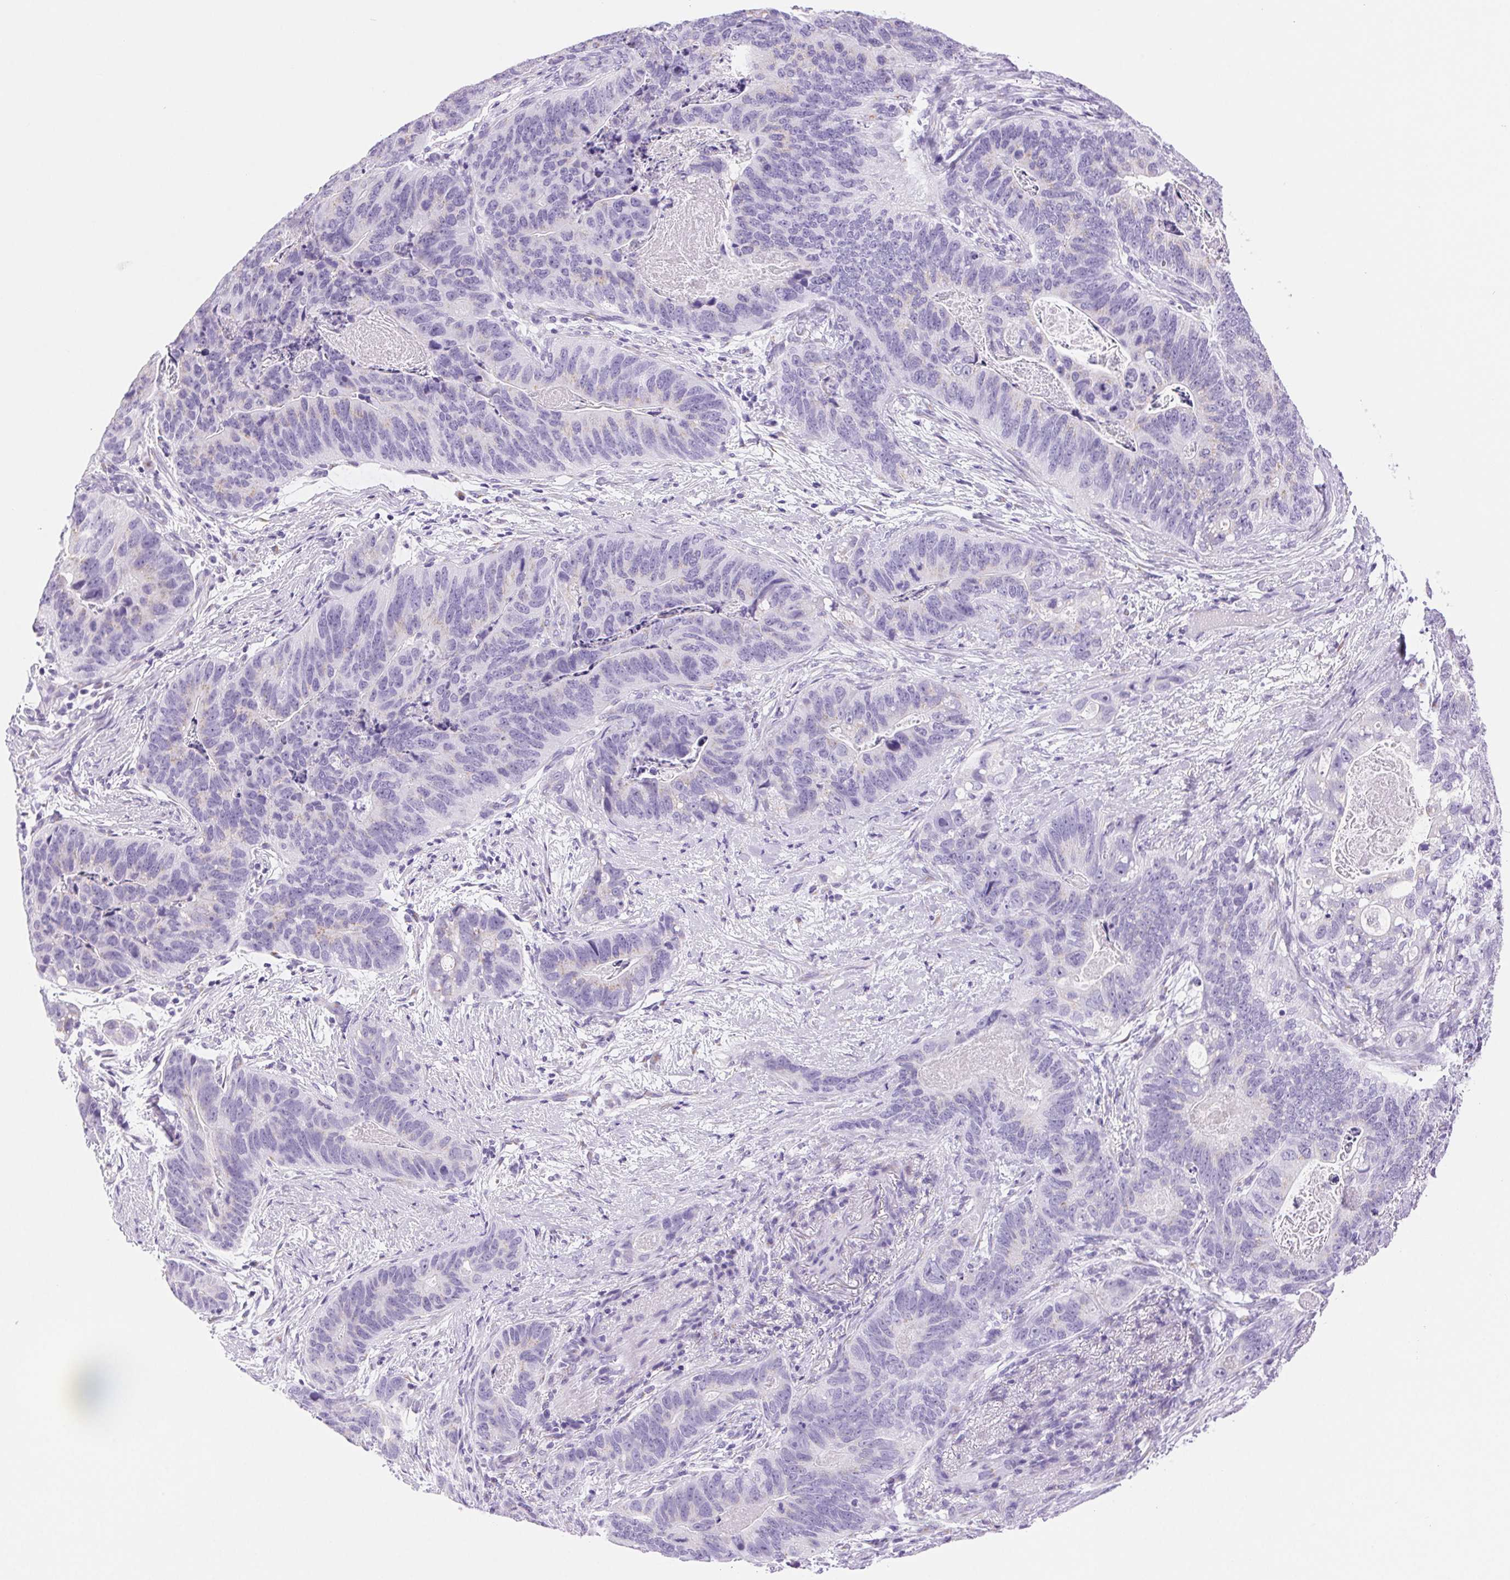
{"staining": {"intensity": "negative", "quantity": "none", "location": "none"}, "tissue": "stomach cancer", "cell_type": "Tumor cells", "image_type": "cancer", "snomed": [{"axis": "morphology", "description": "Normal tissue, NOS"}, {"axis": "morphology", "description": "Adenocarcinoma, NOS"}, {"axis": "topography", "description": "Stomach"}], "caption": "DAB (3,3'-diaminobenzidine) immunohistochemical staining of human adenocarcinoma (stomach) exhibits no significant staining in tumor cells.", "gene": "SERPINB3", "patient": {"sex": "female", "age": 89}}